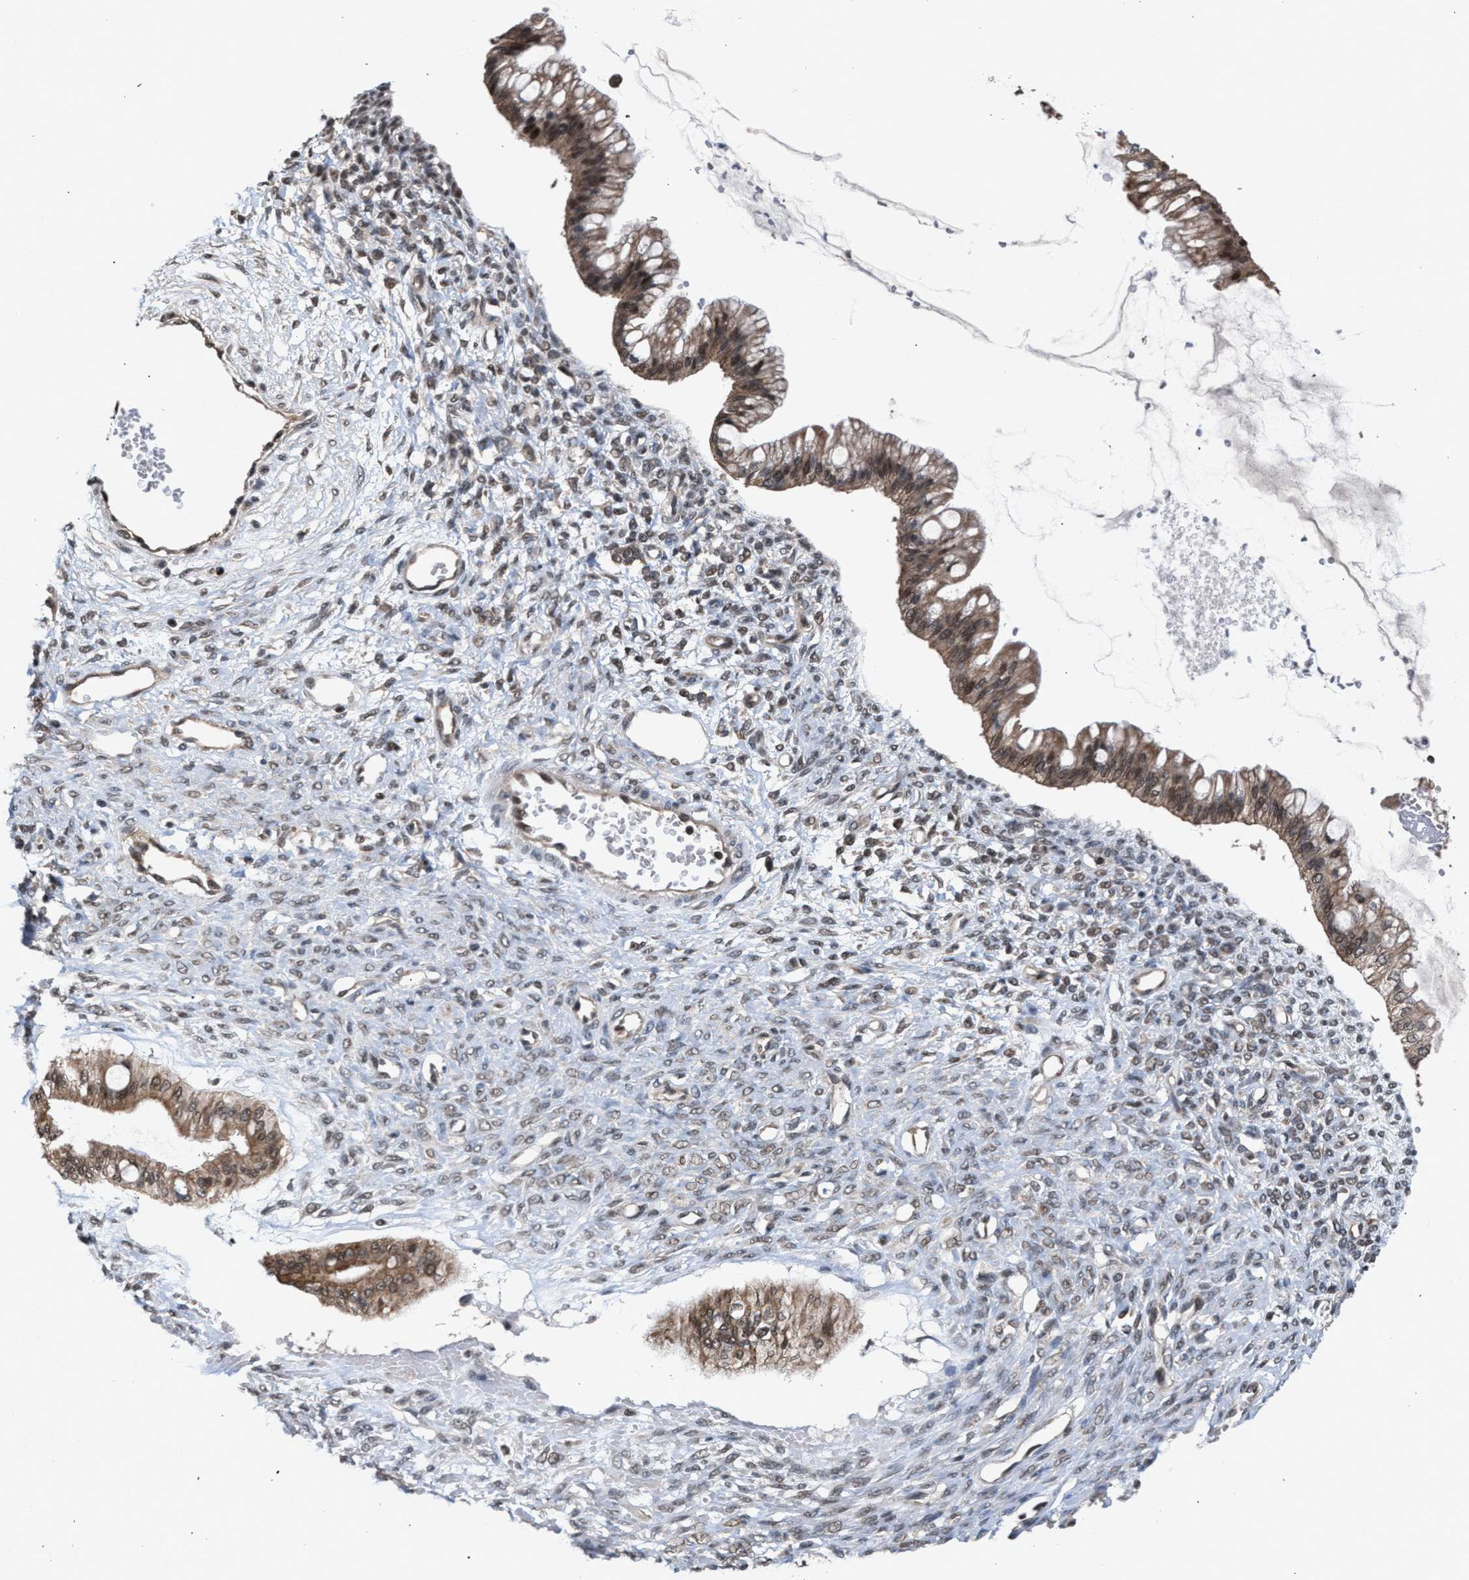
{"staining": {"intensity": "moderate", "quantity": ">75%", "location": "cytoplasmic/membranous,nuclear"}, "tissue": "ovarian cancer", "cell_type": "Tumor cells", "image_type": "cancer", "snomed": [{"axis": "morphology", "description": "Cystadenocarcinoma, mucinous, NOS"}, {"axis": "topography", "description": "Ovary"}], "caption": "An immunohistochemistry histopathology image of neoplastic tissue is shown. Protein staining in brown highlights moderate cytoplasmic/membranous and nuclear positivity in ovarian cancer (mucinous cystadenocarcinoma) within tumor cells.", "gene": "C9orf78", "patient": {"sex": "female", "age": 73}}